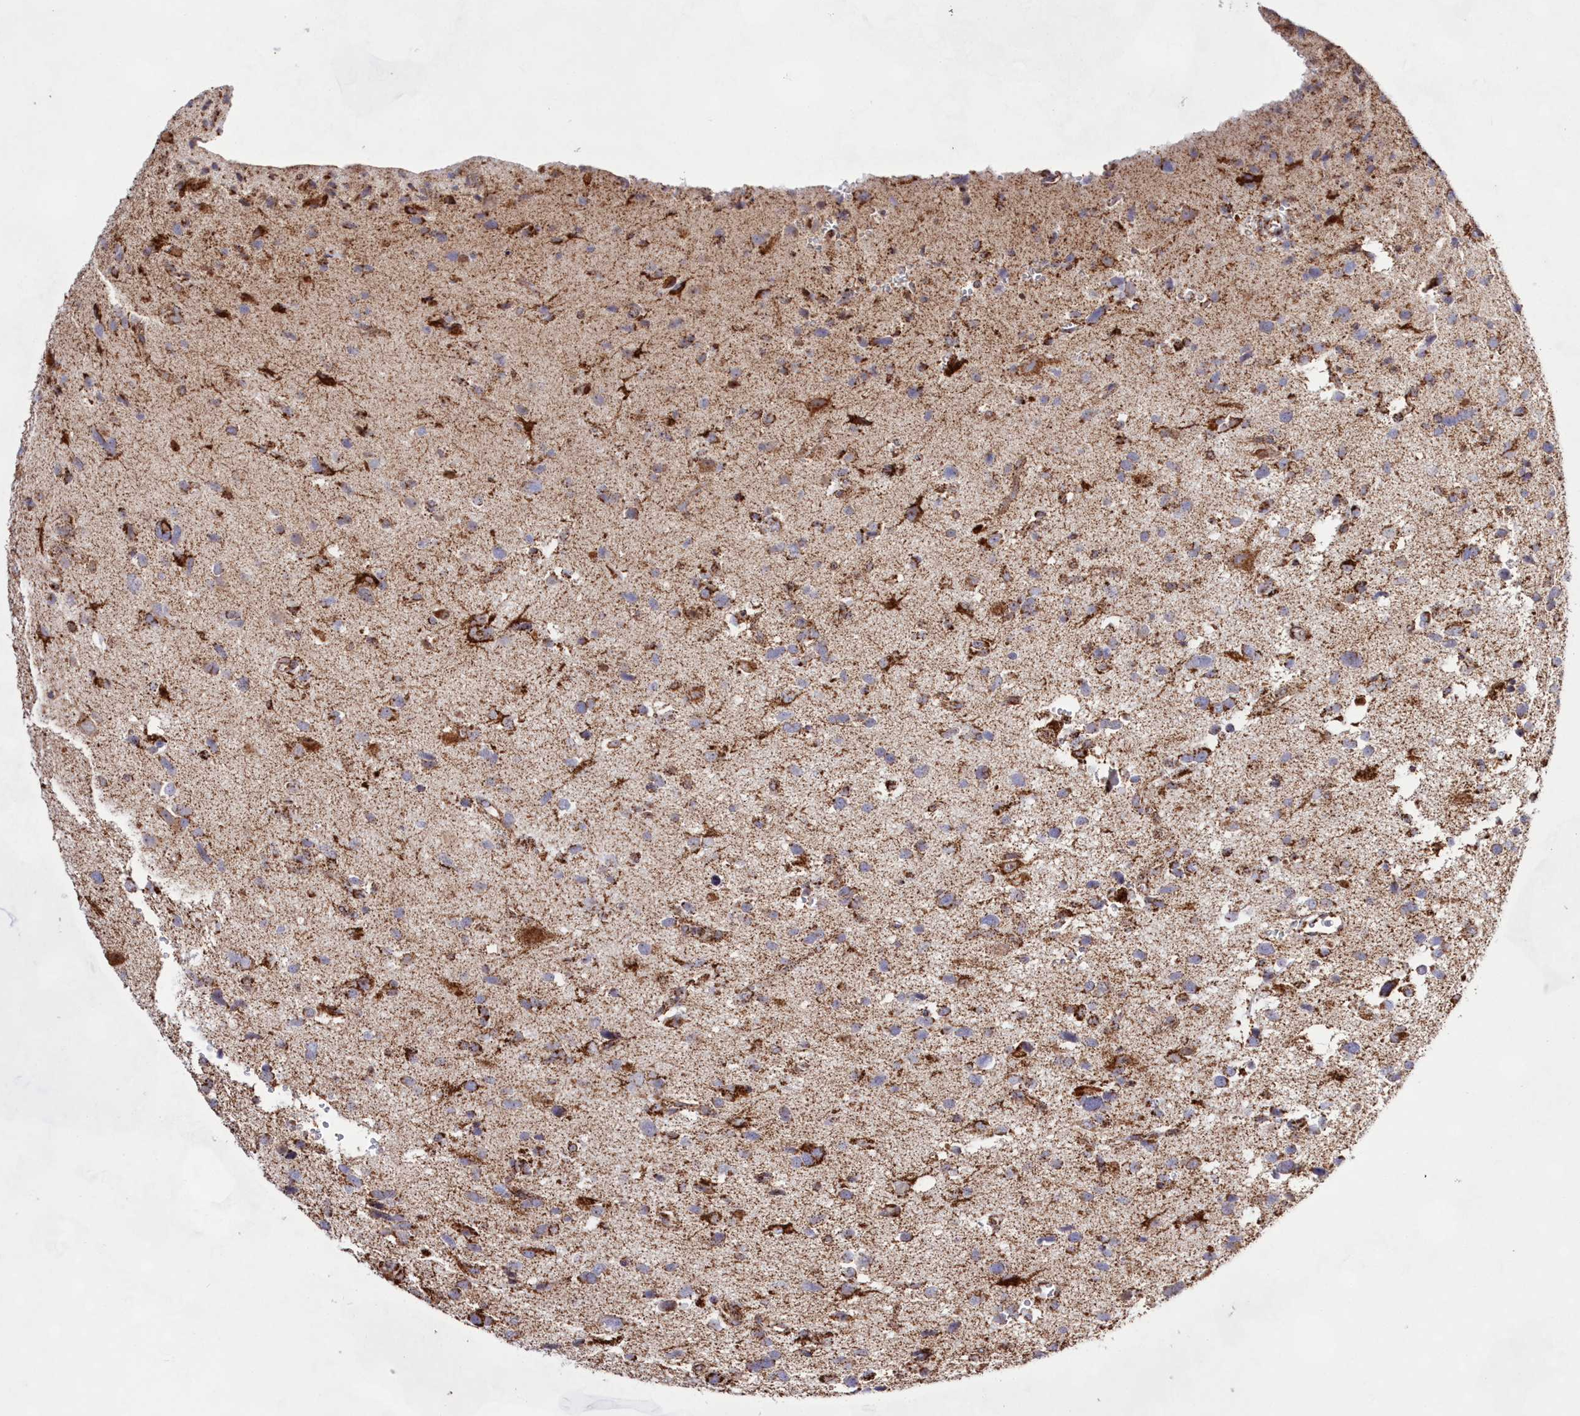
{"staining": {"intensity": "moderate", "quantity": "25%-75%", "location": "cytoplasmic/membranous"}, "tissue": "glioma", "cell_type": "Tumor cells", "image_type": "cancer", "snomed": [{"axis": "morphology", "description": "Glioma, malignant, High grade"}, {"axis": "topography", "description": "Brain"}], "caption": "Glioma stained with a brown dye displays moderate cytoplasmic/membranous positive positivity in approximately 25%-75% of tumor cells.", "gene": "HADHB", "patient": {"sex": "male", "age": 33}}